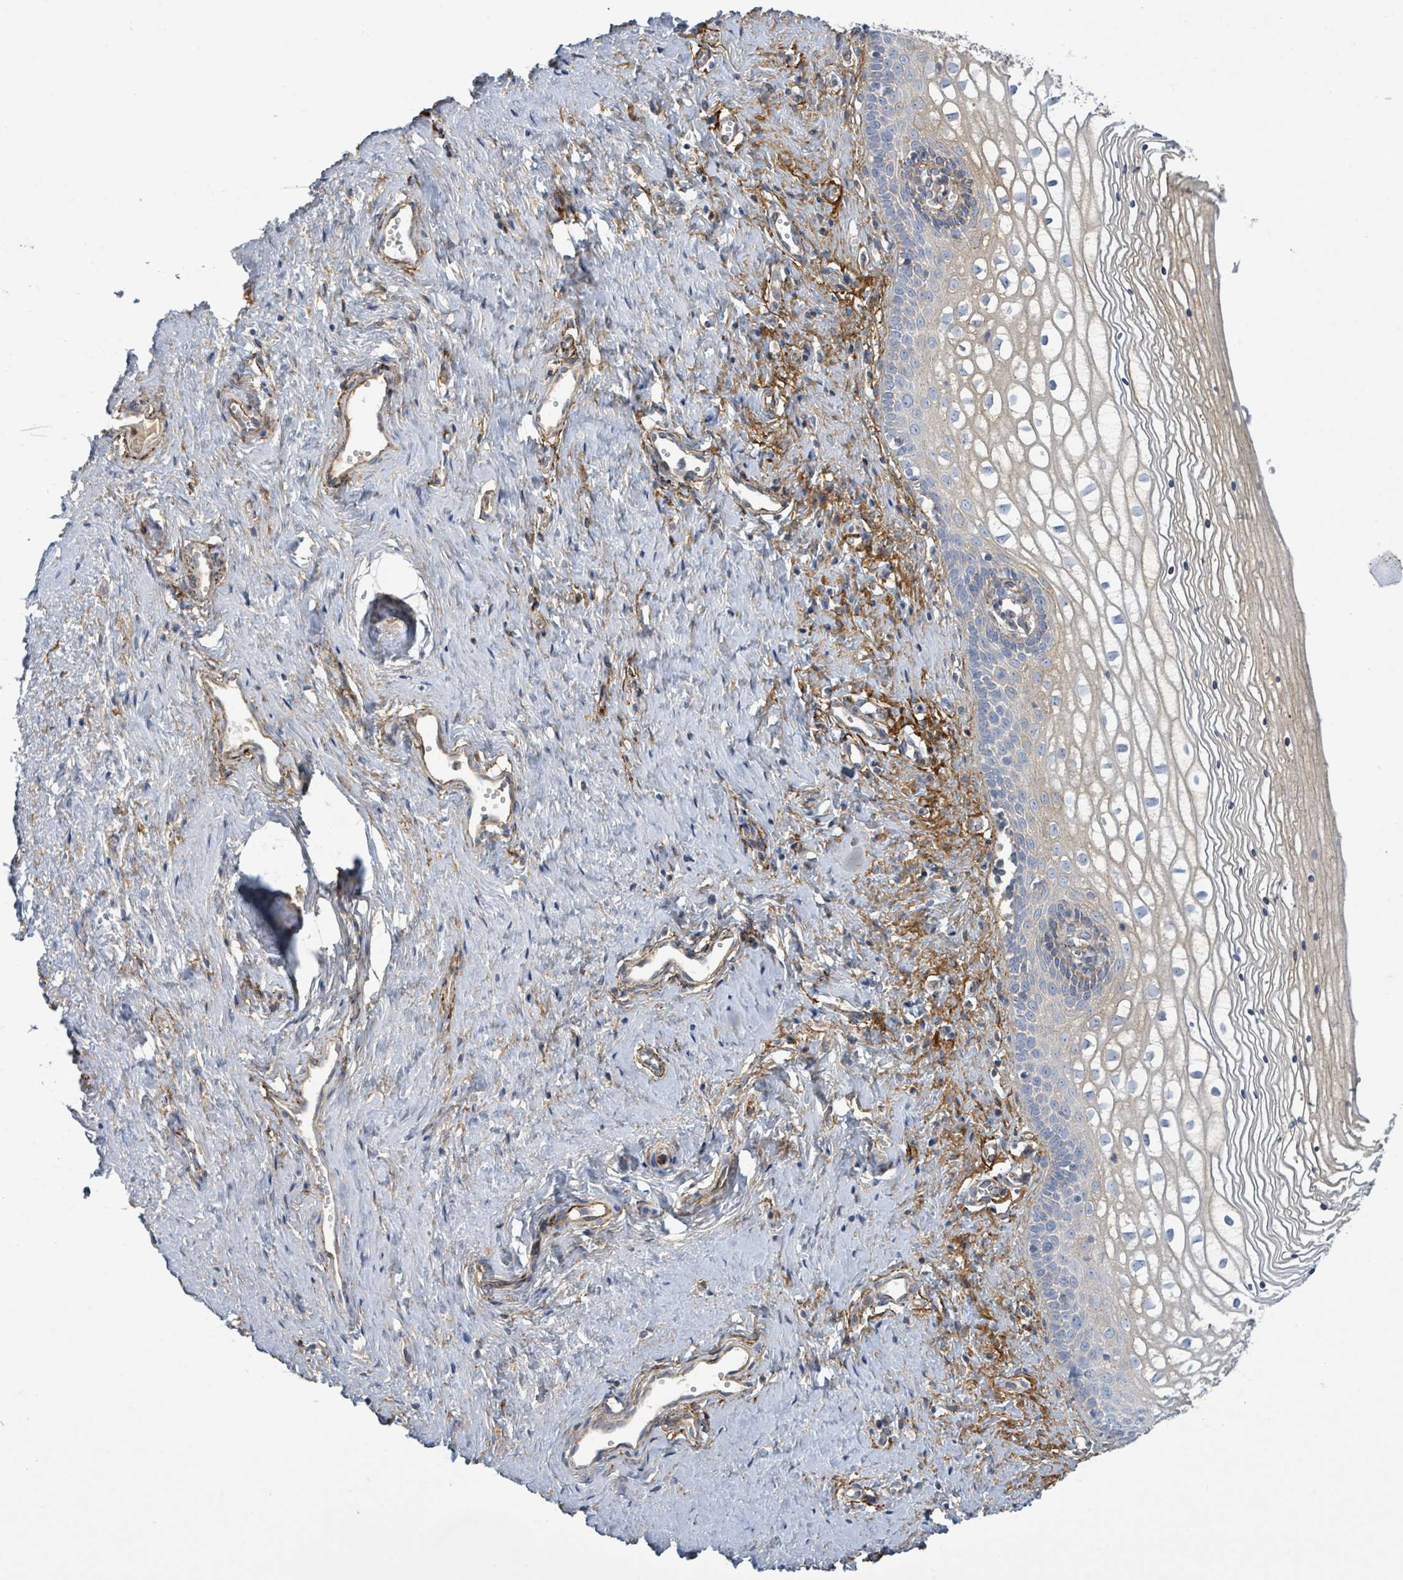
{"staining": {"intensity": "moderate", "quantity": "25%-75%", "location": "cytoplasmic/membranous"}, "tissue": "vagina", "cell_type": "Squamous epithelial cells", "image_type": "normal", "snomed": [{"axis": "morphology", "description": "Normal tissue, NOS"}, {"axis": "topography", "description": "Vagina"}], "caption": "DAB immunohistochemical staining of unremarkable human vagina reveals moderate cytoplasmic/membranous protein positivity in about 25%-75% of squamous epithelial cells. The staining was performed using DAB to visualize the protein expression in brown, while the nuclei were stained in blue with hematoxylin (Magnification: 20x).", "gene": "EGFL7", "patient": {"sex": "female", "age": 59}}